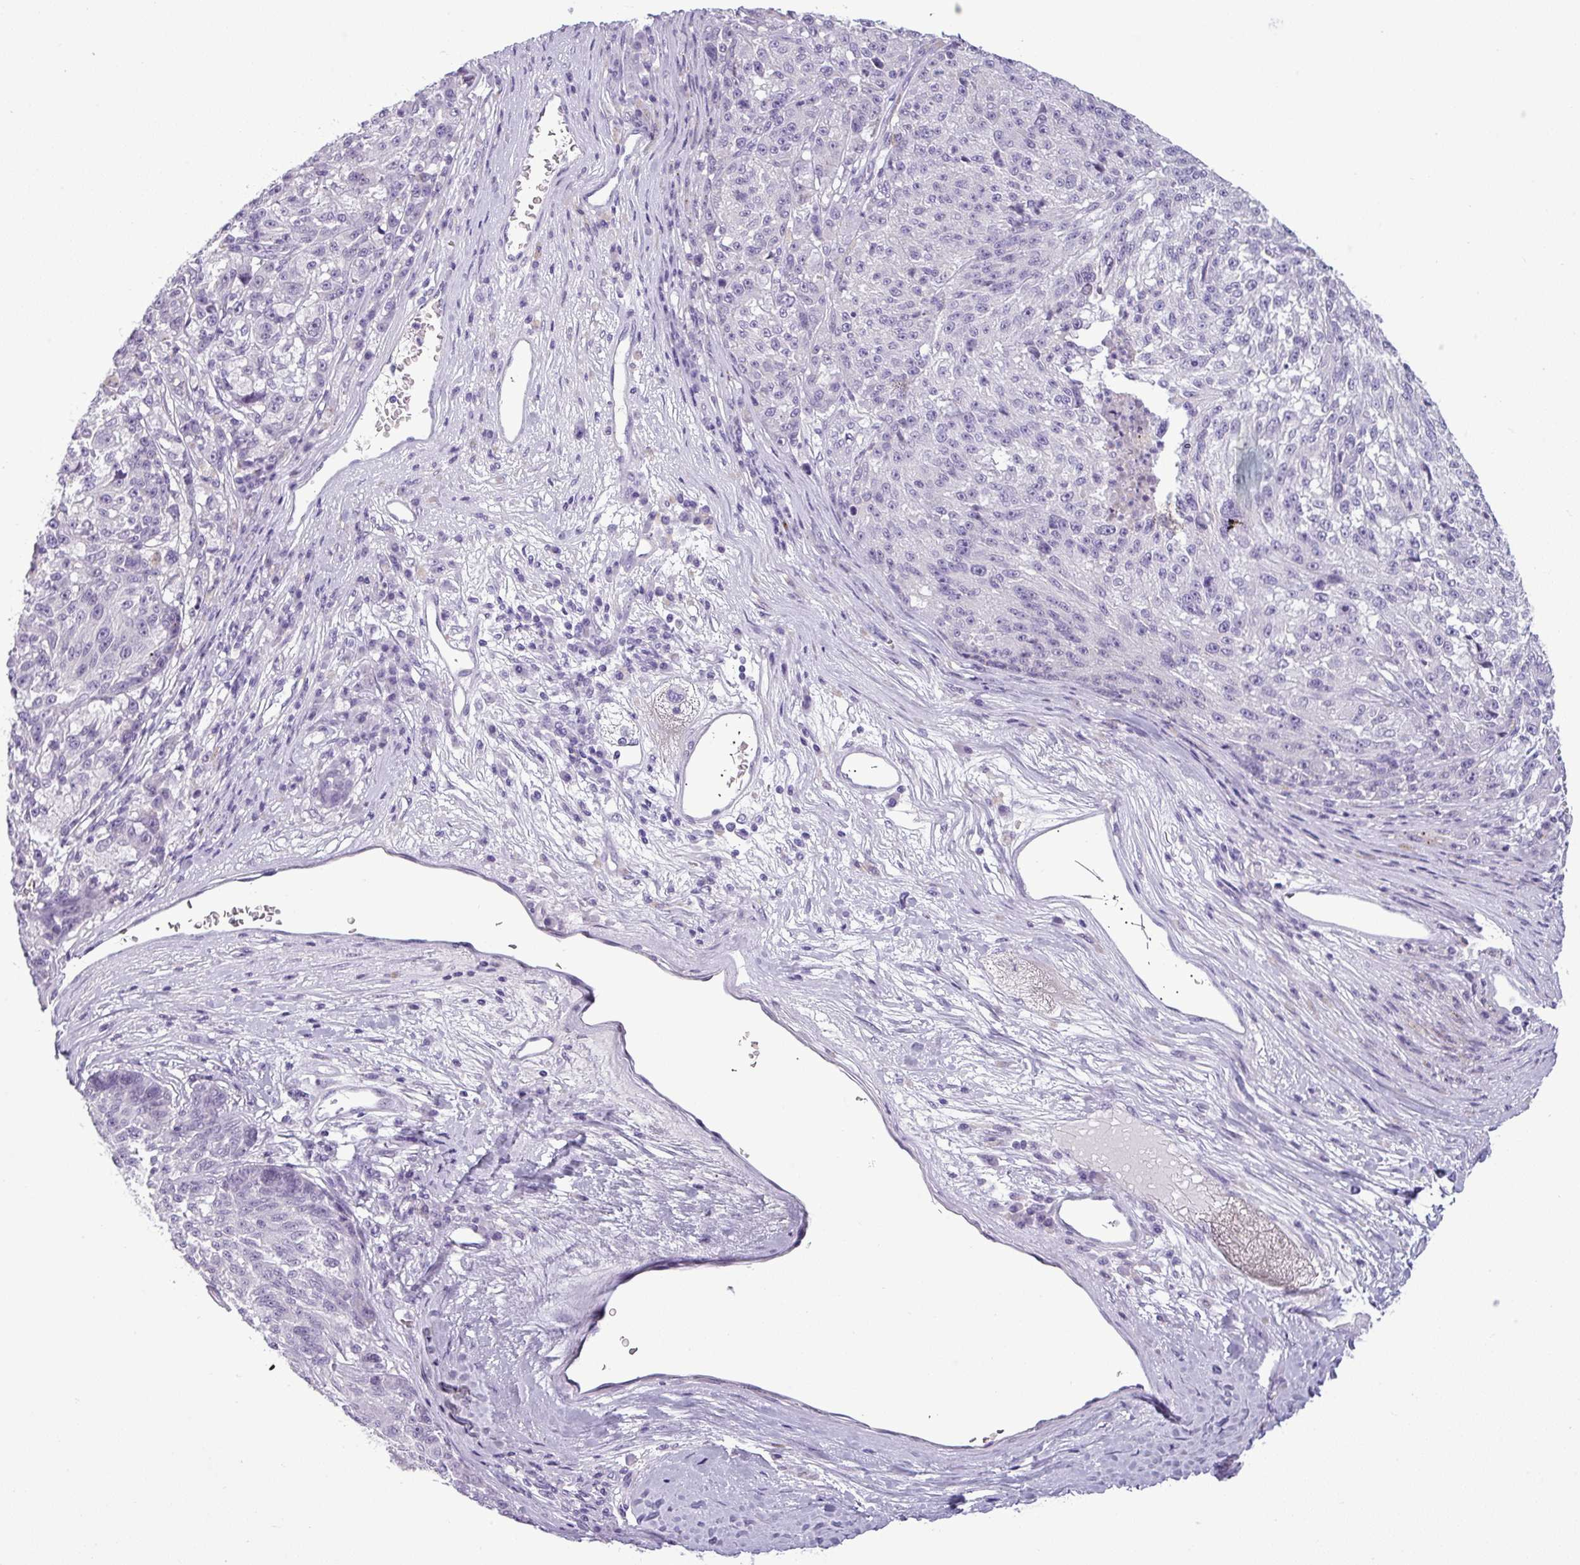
{"staining": {"intensity": "negative", "quantity": "none", "location": "none"}, "tissue": "melanoma", "cell_type": "Tumor cells", "image_type": "cancer", "snomed": [{"axis": "morphology", "description": "Malignant melanoma, NOS"}, {"axis": "topography", "description": "Skin"}], "caption": "Immunohistochemical staining of human melanoma exhibits no significant positivity in tumor cells.", "gene": "CDH16", "patient": {"sex": "male", "age": 53}}